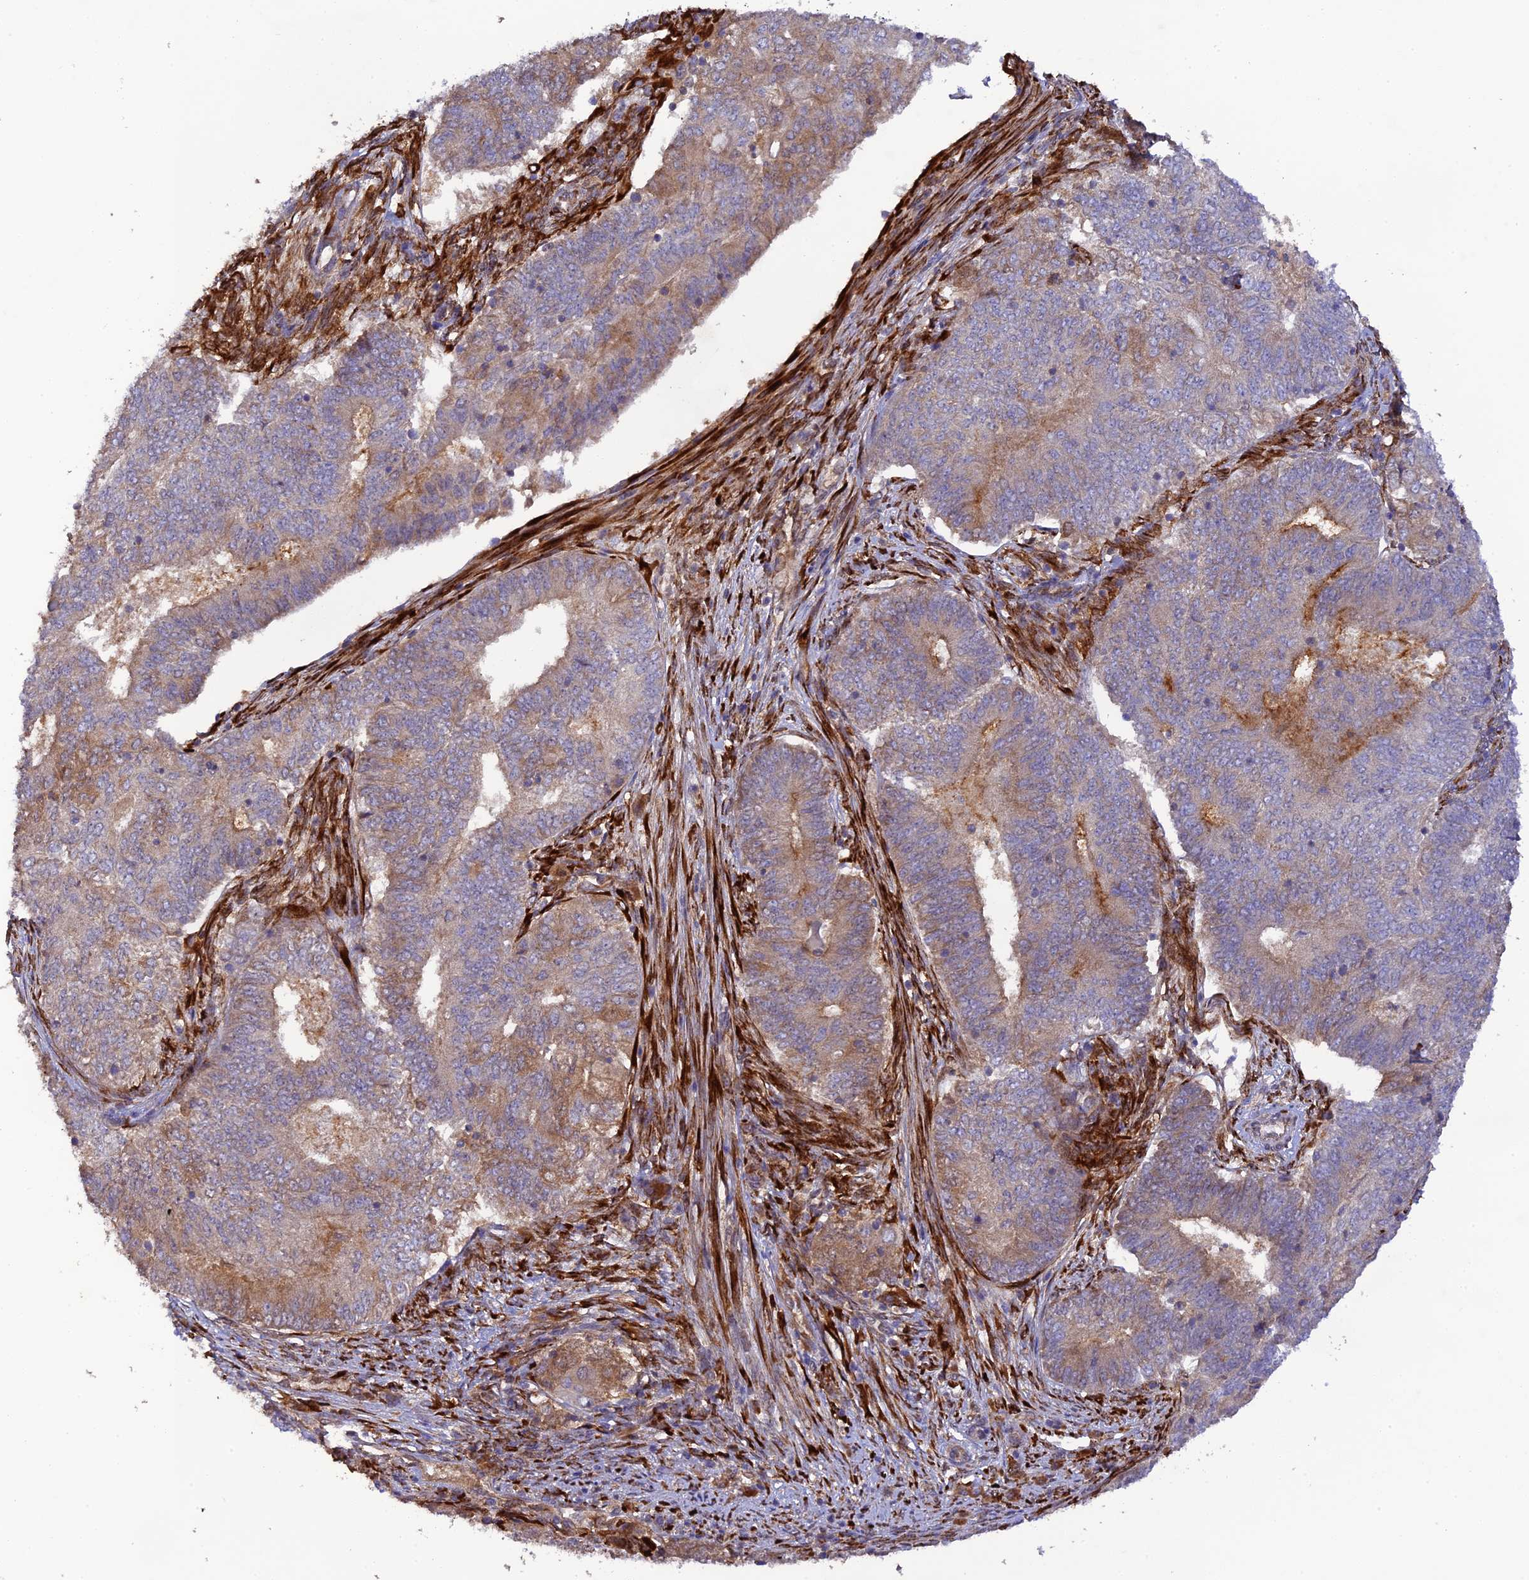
{"staining": {"intensity": "weak", "quantity": "<25%", "location": "cytoplasmic/membranous"}, "tissue": "endometrial cancer", "cell_type": "Tumor cells", "image_type": "cancer", "snomed": [{"axis": "morphology", "description": "Adenocarcinoma, NOS"}, {"axis": "topography", "description": "Endometrium"}], "caption": "DAB (3,3'-diaminobenzidine) immunohistochemical staining of endometrial adenocarcinoma demonstrates no significant staining in tumor cells. Brightfield microscopy of immunohistochemistry stained with DAB (brown) and hematoxylin (blue), captured at high magnification.", "gene": "P3H3", "patient": {"sex": "female", "age": 62}}